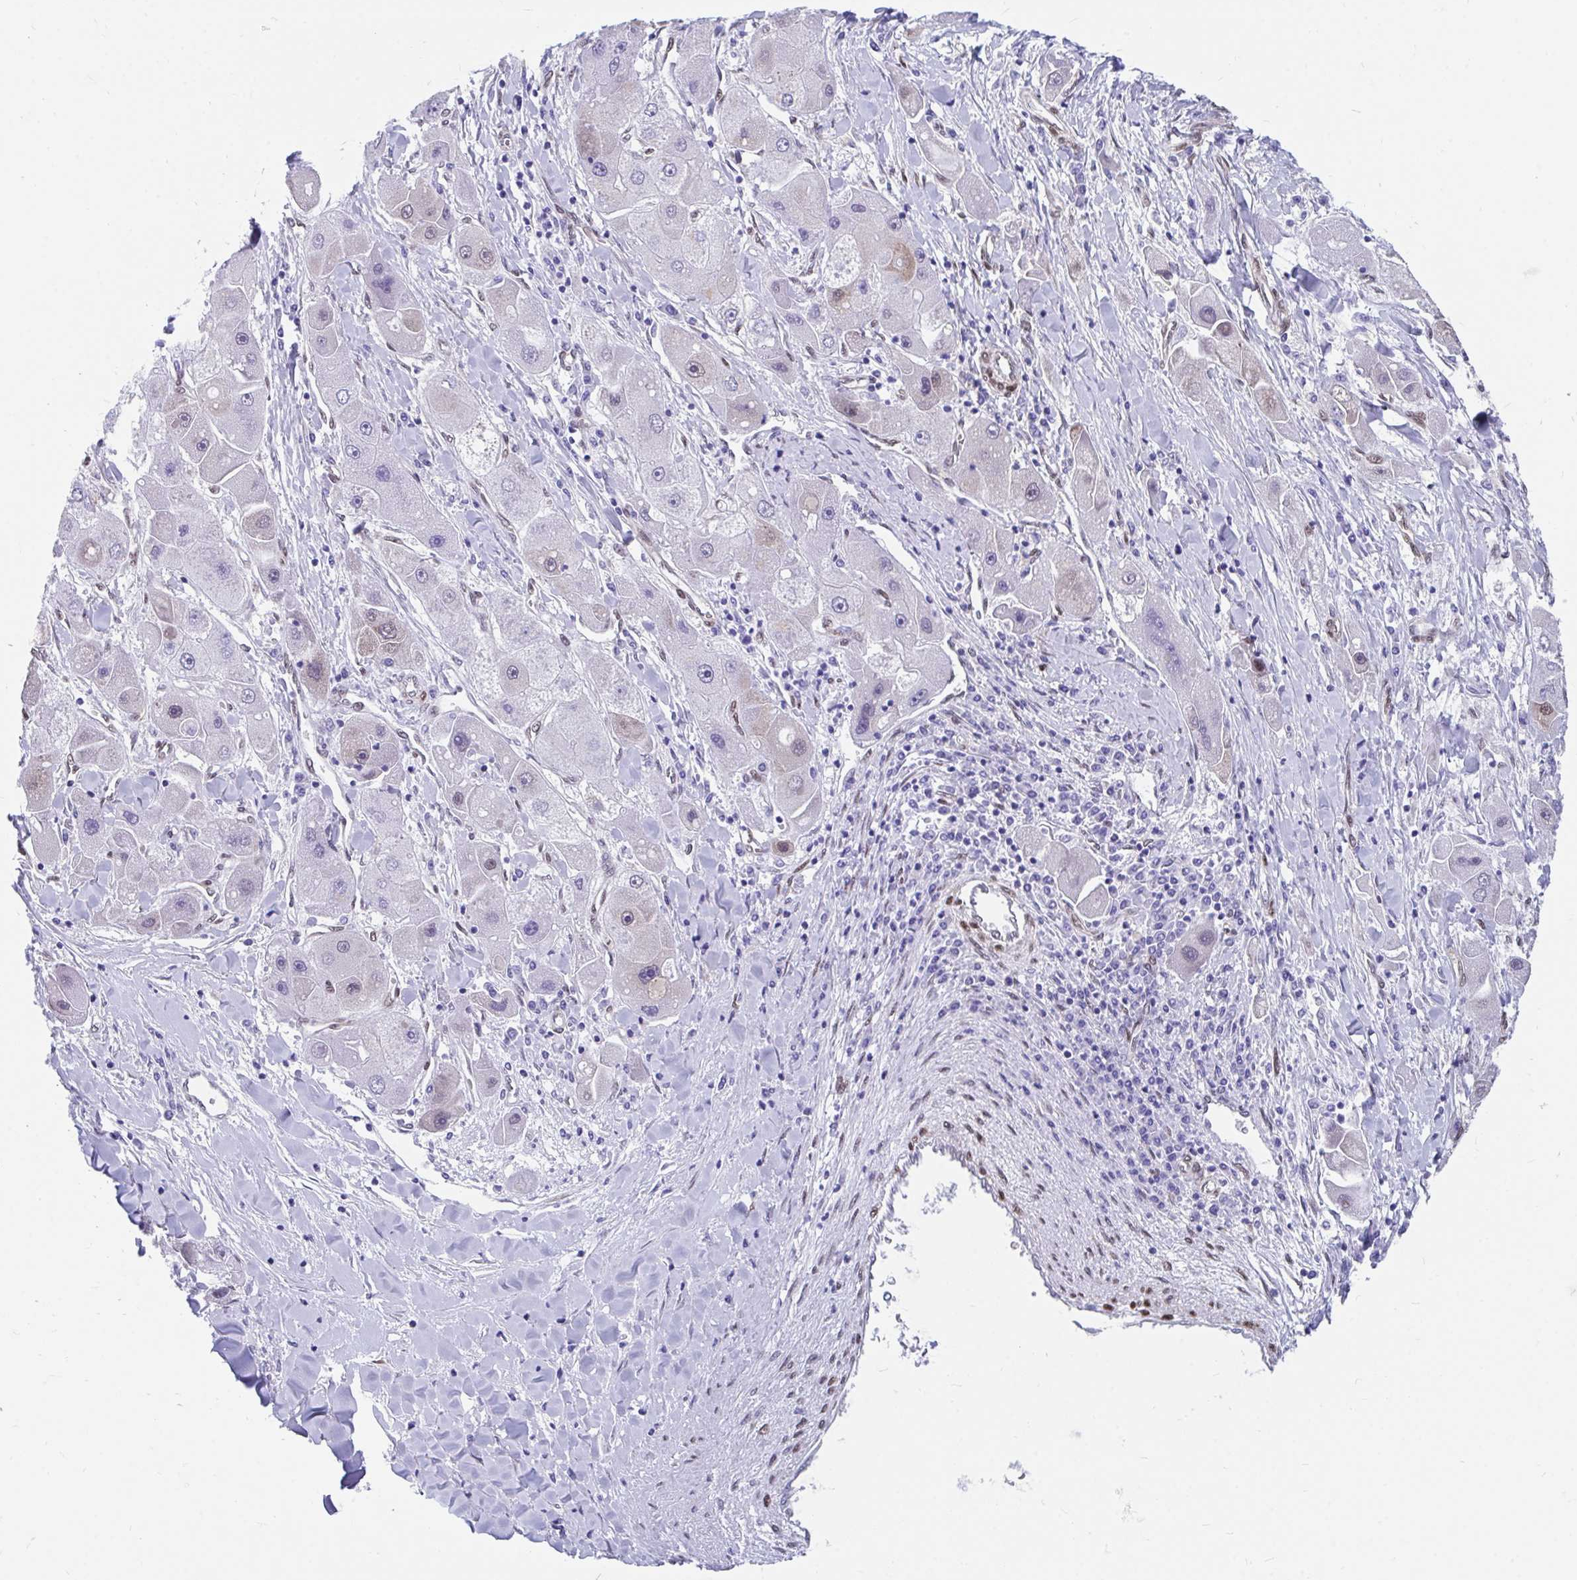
{"staining": {"intensity": "negative", "quantity": "none", "location": "none"}, "tissue": "liver cancer", "cell_type": "Tumor cells", "image_type": "cancer", "snomed": [{"axis": "morphology", "description": "Carcinoma, Hepatocellular, NOS"}, {"axis": "topography", "description": "Liver"}], "caption": "Immunohistochemical staining of human liver cancer exhibits no significant positivity in tumor cells.", "gene": "RBPMS", "patient": {"sex": "male", "age": 24}}